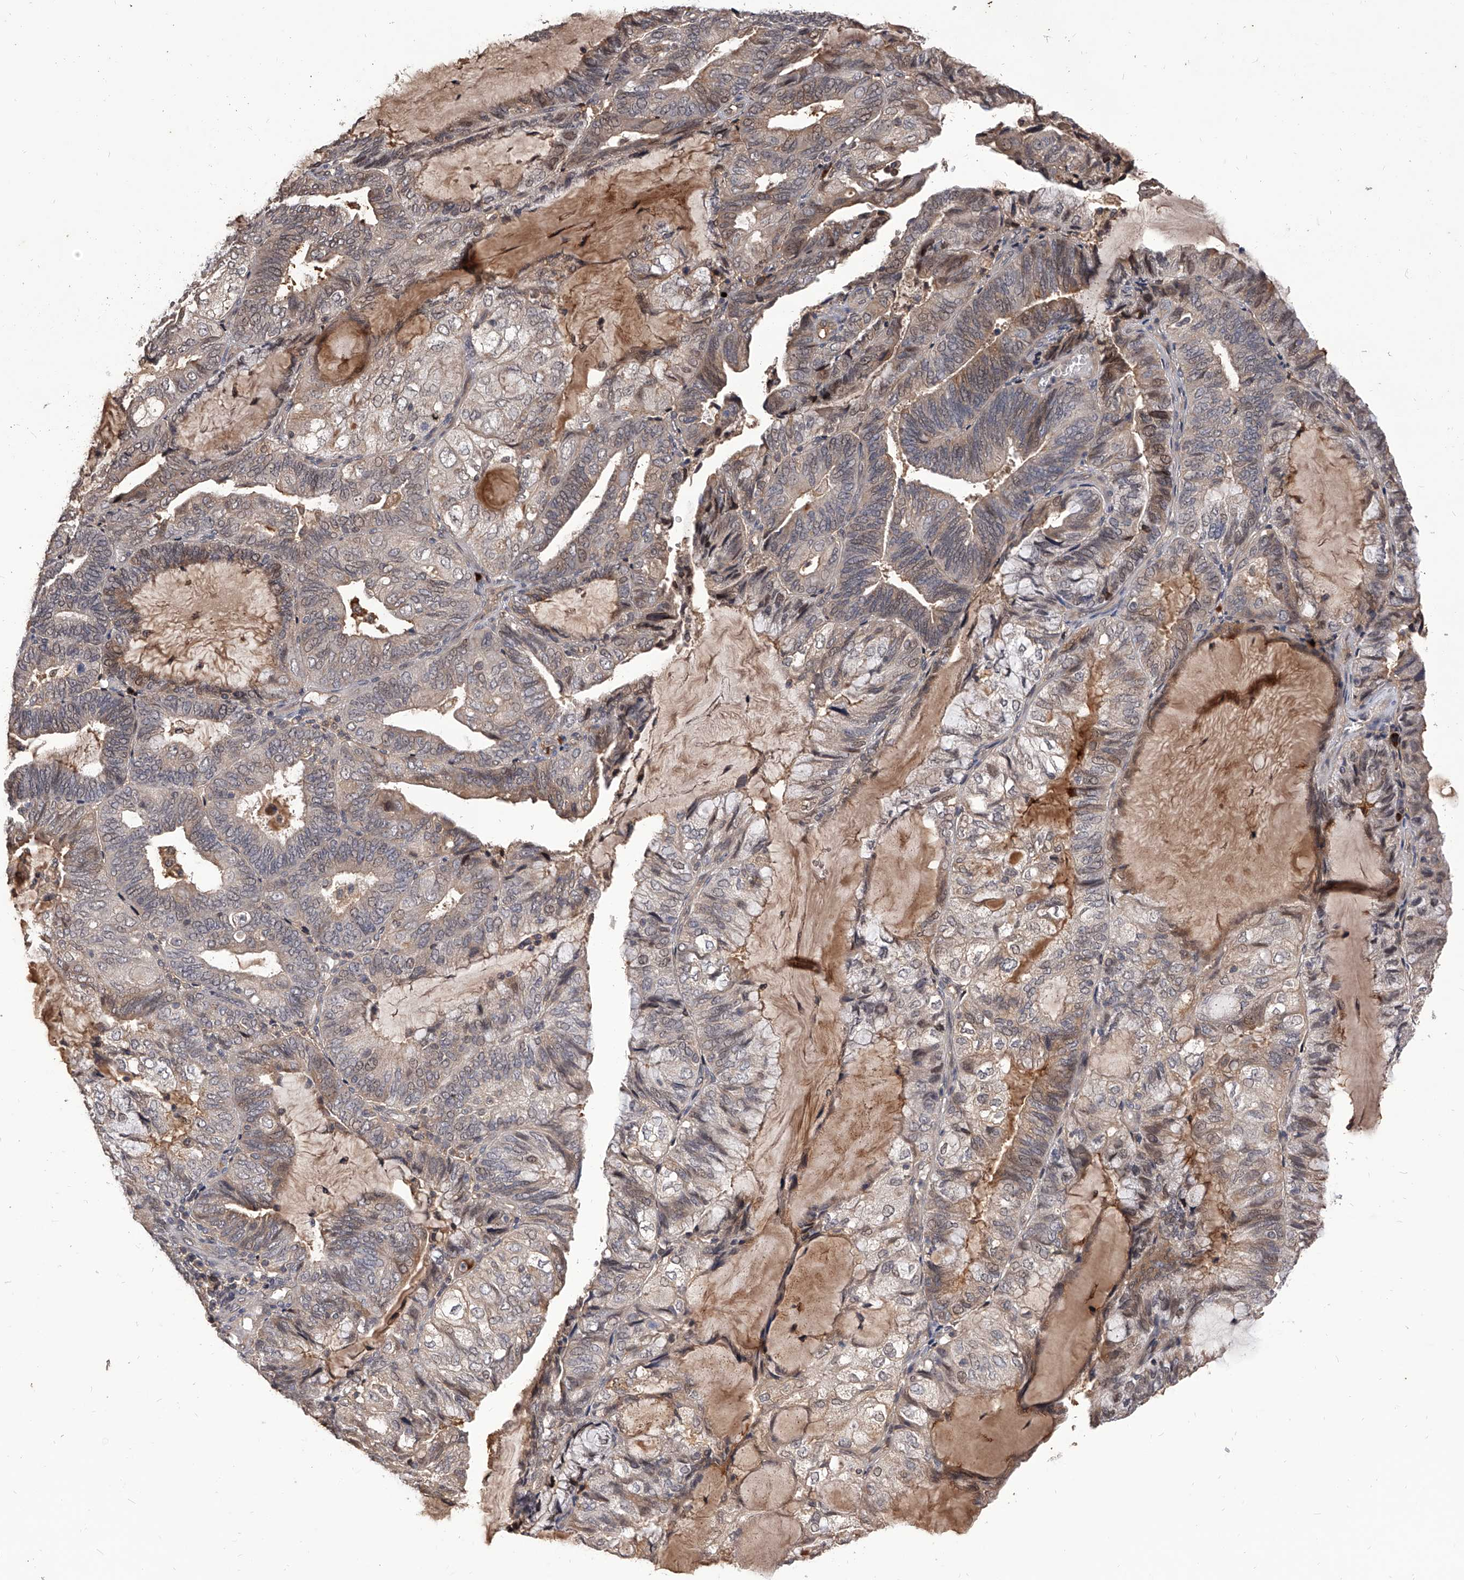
{"staining": {"intensity": "weak", "quantity": "25%-75%", "location": "cytoplasmic/membranous"}, "tissue": "endometrial cancer", "cell_type": "Tumor cells", "image_type": "cancer", "snomed": [{"axis": "morphology", "description": "Adenocarcinoma, NOS"}, {"axis": "topography", "description": "Endometrium"}], "caption": "Protein staining displays weak cytoplasmic/membranous staining in approximately 25%-75% of tumor cells in endometrial cancer (adenocarcinoma). (Stains: DAB (3,3'-diaminobenzidine) in brown, nuclei in blue, Microscopy: brightfield microscopy at high magnification).", "gene": "CFAP410", "patient": {"sex": "female", "age": 81}}